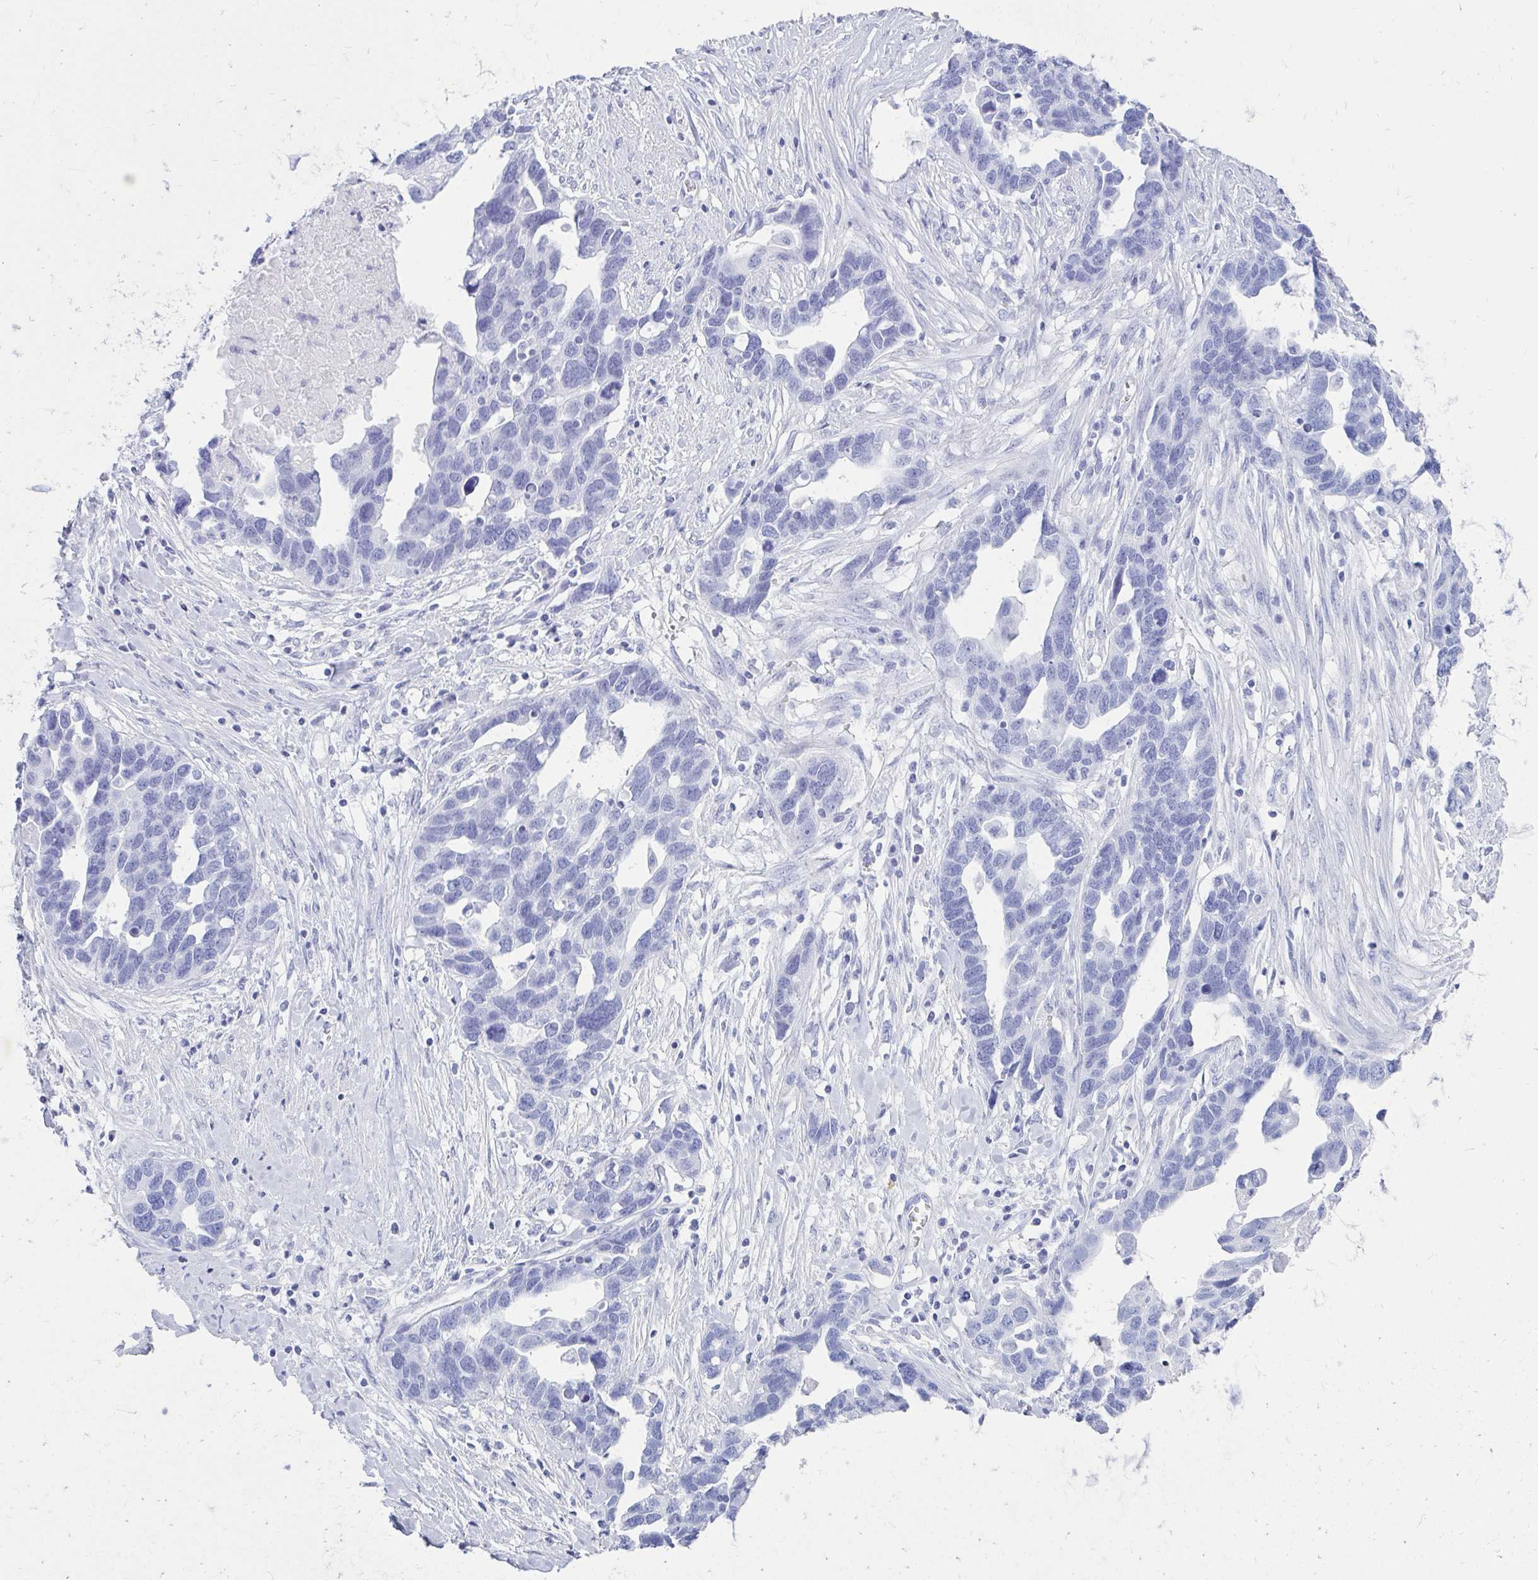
{"staining": {"intensity": "negative", "quantity": "none", "location": "none"}, "tissue": "ovarian cancer", "cell_type": "Tumor cells", "image_type": "cancer", "snomed": [{"axis": "morphology", "description": "Cystadenocarcinoma, serous, NOS"}, {"axis": "topography", "description": "Ovary"}], "caption": "Image shows no protein expression in tumor cells of ovarian serous cystadenocarcinoma tissue.", "gene": "OR10R2", "patient": {"sex": "female", "age": 54}}